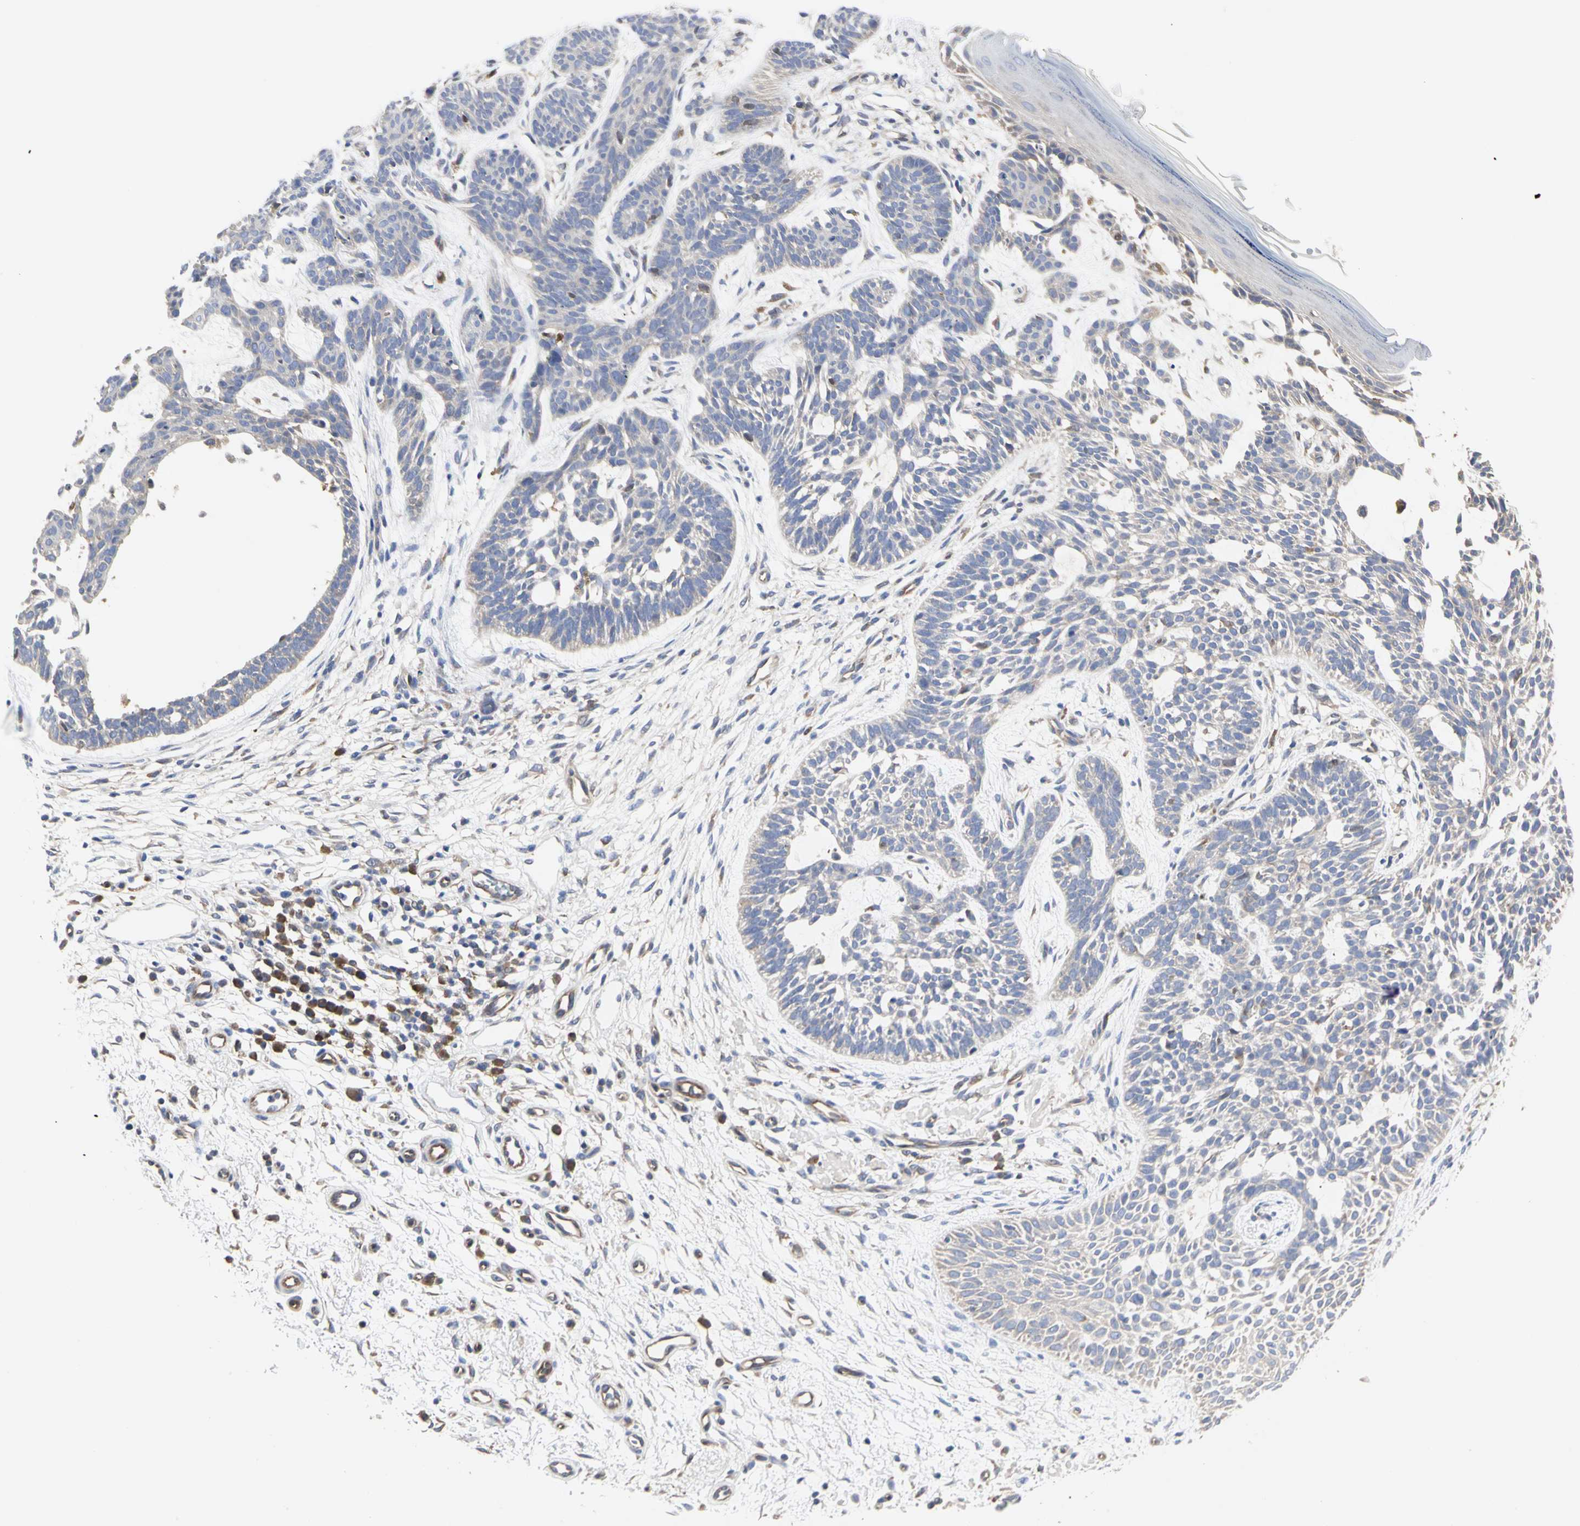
{"staining": {"intensity": "weak", "quantity": "25%-75%", "location": "cytoplasmic/membranous"}, "tissue": "skin cancer", "cell_type": "Tumor cells", "image_type": "cancer", "snomed": [{"axis": "morphology", "description": "Normal tissue, NOS"}, {"axis": "morphology", "description": "Basal cell carcinoma"}, {"axis": "topography", "description": "Skin"}], "caption": "Human skin cancer (basal cell carcinoma) stained with a protein marker demonstrates weak staining in tumor cells.", "gene": "C3orf52", "patient": {"sex": "female", "age": 69}}